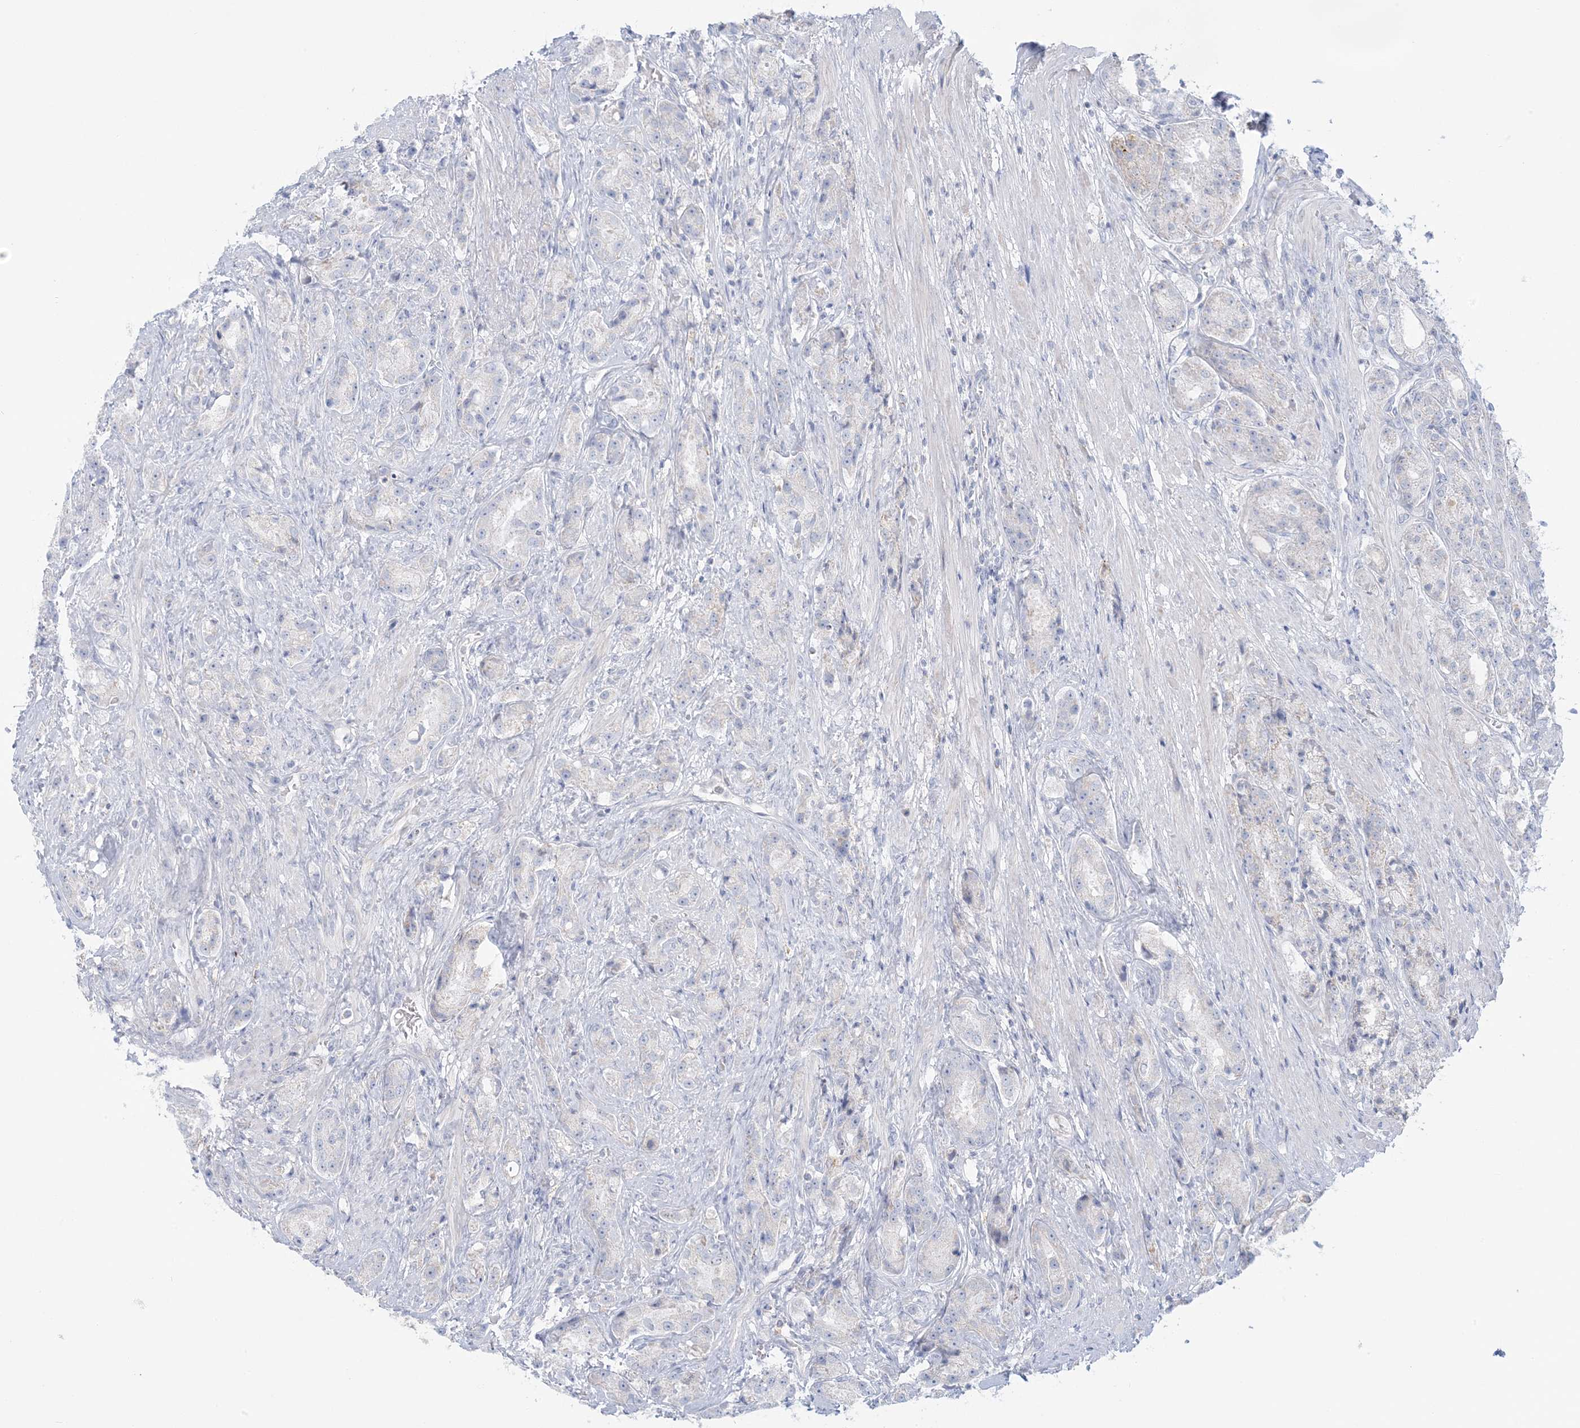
{"staining": {"intensity": "weak", "quantity": "<25%", "location": "cytoplasmic/membranous"}, "tissue": "prostate cancer", "cell_type": "Tumor cells", "image_type": "cancer", "snomed": [{"axis": "morphology", "description": "Adenocarcinoma, High grade"}, {"axis": "topography", "description": "Prostate"}], "caption": "Photomicrograph shows no significant protein positivity in tumor cells of prostate cancer. (Stains: DAB immunohistochemistry (IHC) with hematoxylin counter stain, Microscopy: brightfield microscopy at high magnification).", "gene": "KCTD6", "patient": {"sex": "male", "age": 60}}